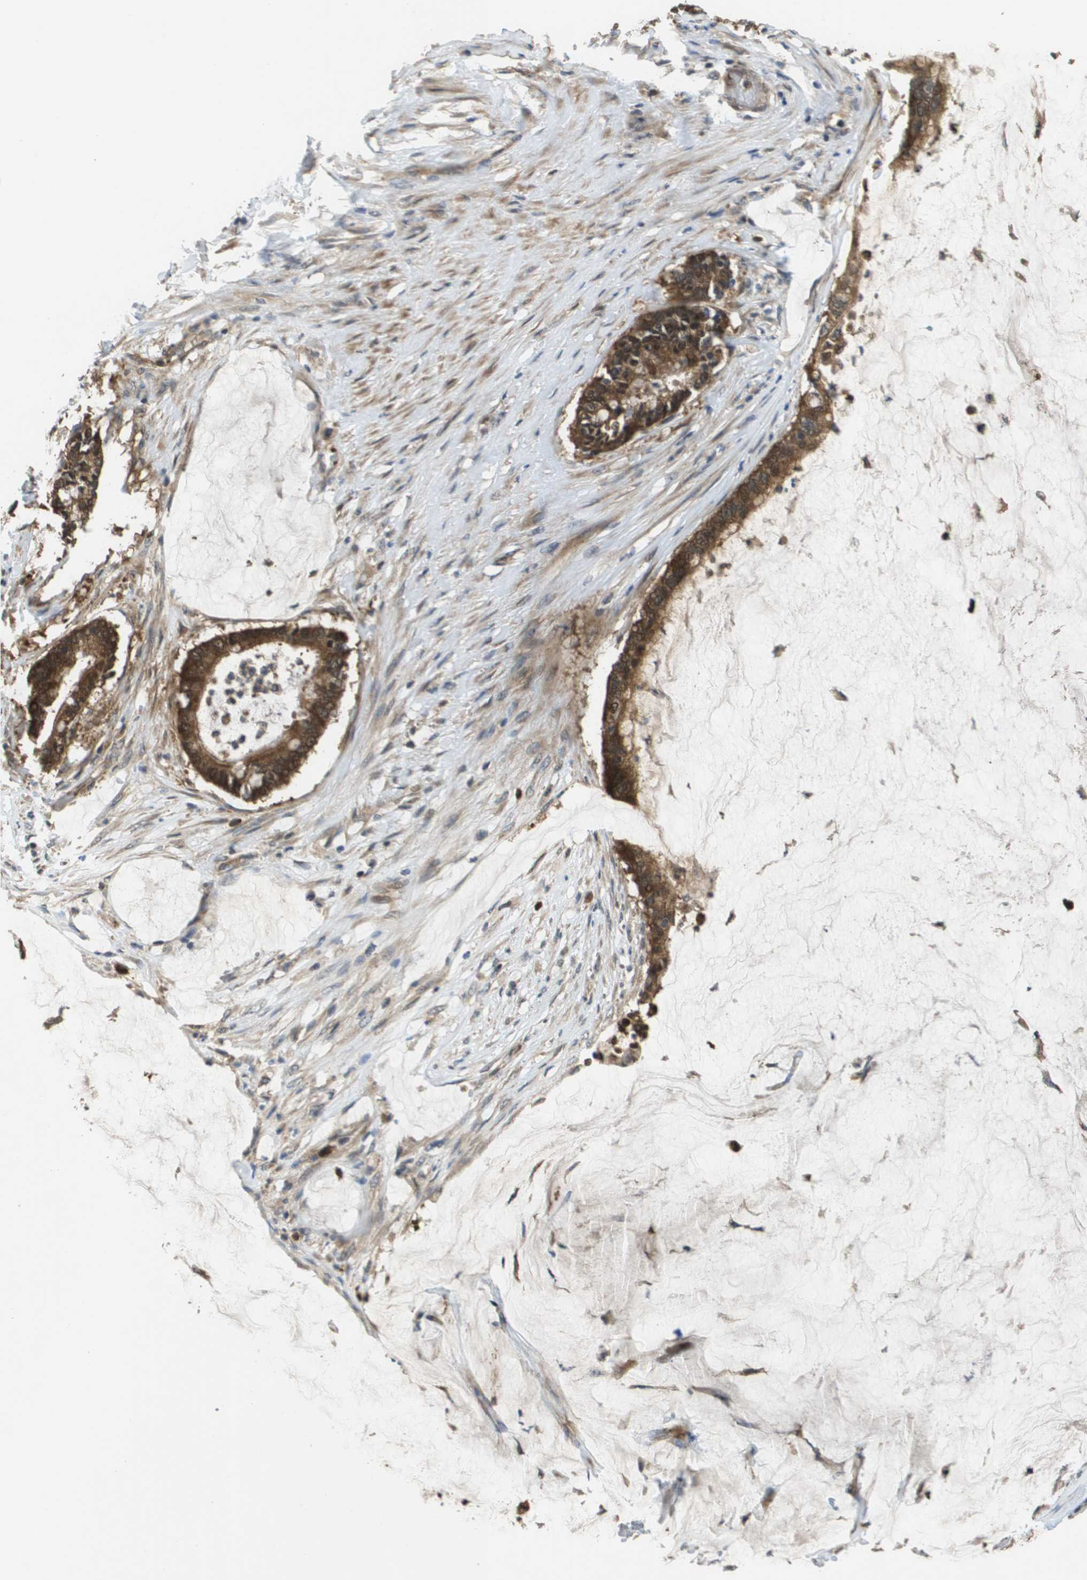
{"staining": {"intensity": "strong", "quantity": ">75%", "location": "cytoplasmic/membranous"}, "tissue": "pancreatic cancer", "cell_type": "Tumor cells", "image_type": "cancer", "snomed": [{"axis": "morphology", "description": "Adenocarcinoma, NOS"}, {"axis": "topography", "description": "Pancreas"}], "caption": "Brown immunohistochemical staining in human adenocarcinoma (pancreatic) demonstrates strong cytoplasmic/membranous positivity in approximately >75% of tumor cells.", "gene": "RBM38", "patient": {"sex": "male", "age": 41}}